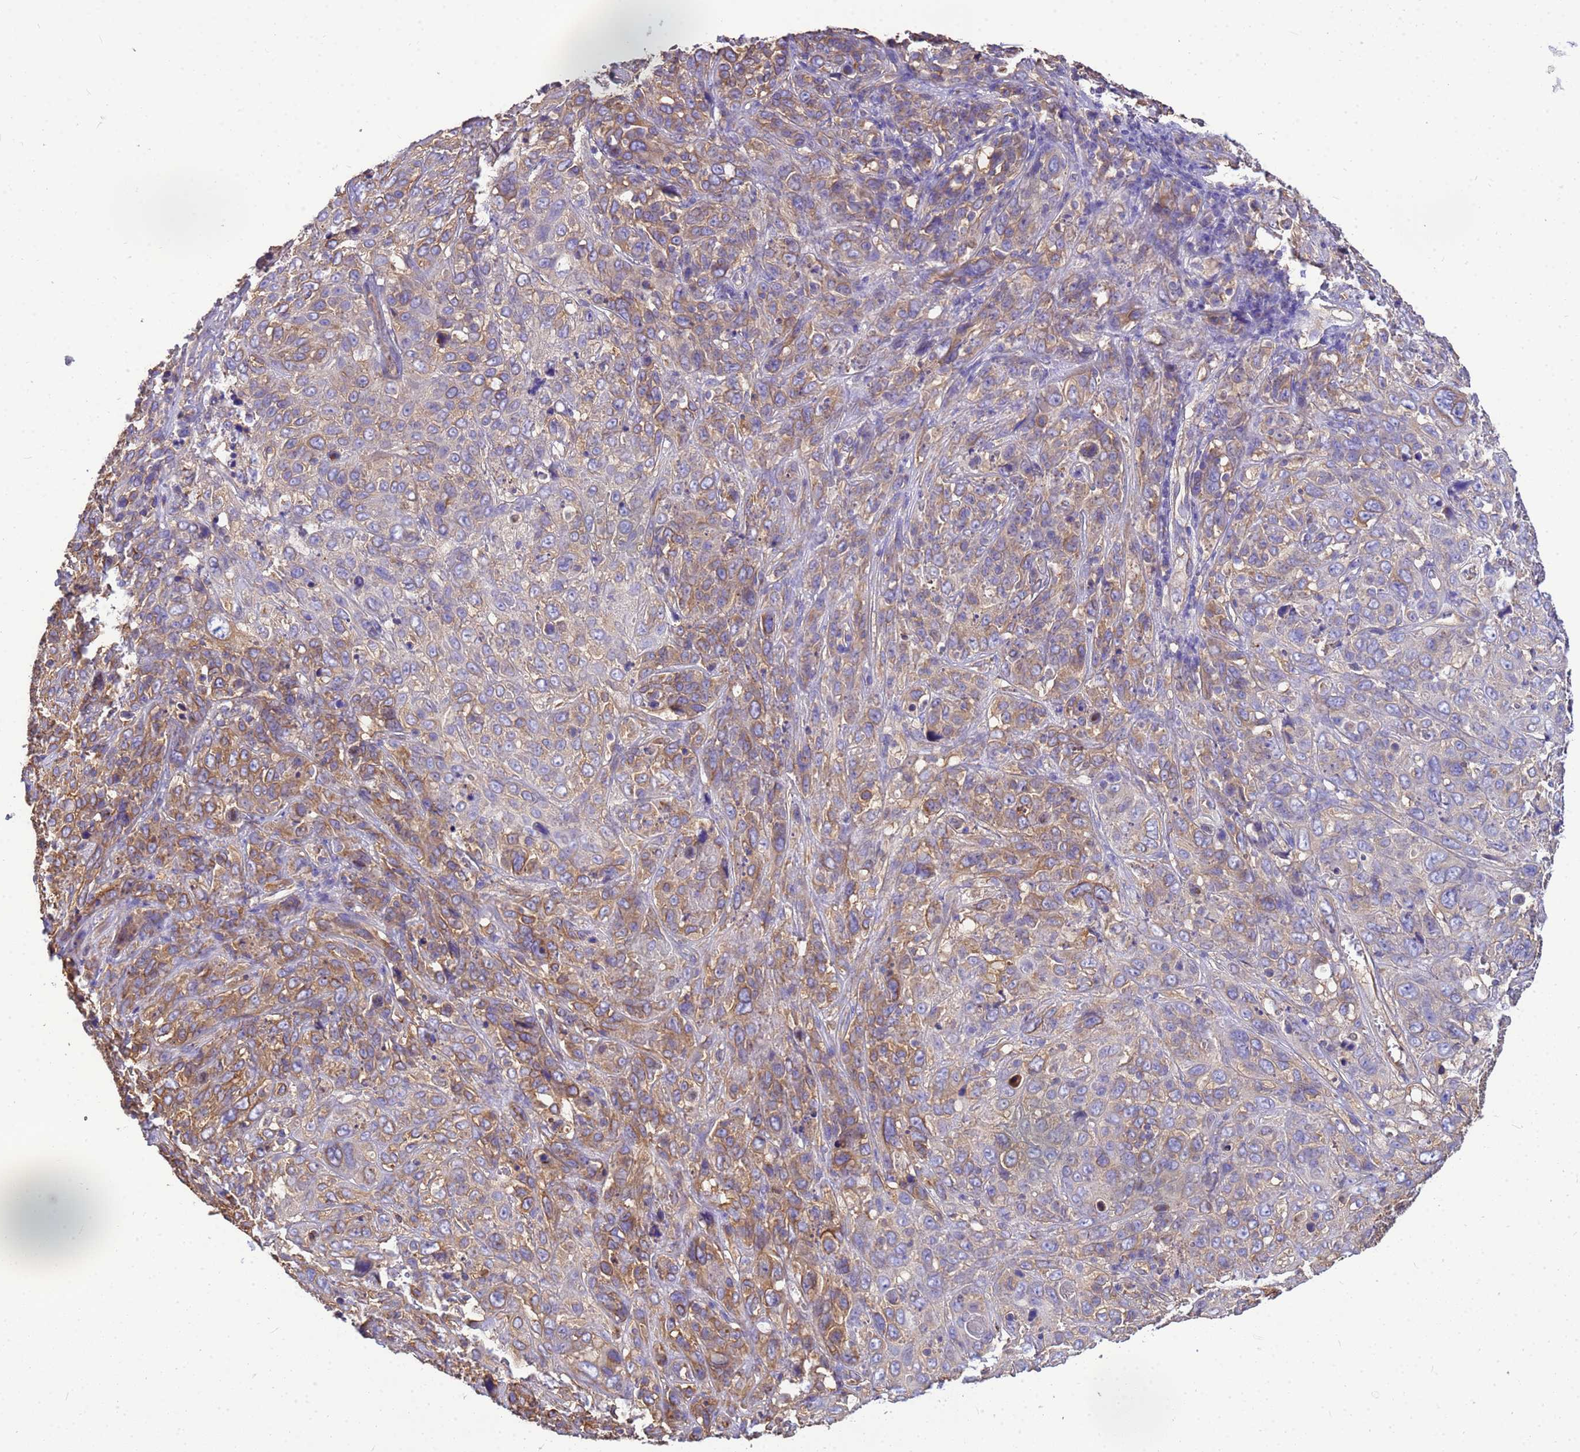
{"staining": {"intensity": "moderate", "quantity": "25%-75%", "location": "cytoplasmic/membranous"}, "tissue": "cervical cancer", "cell_type": "Tumor cells", "image_type": "cancer", "snomed": [{"axis": "morphology", "description": "Squamous cell carcinoma, NOS"}, {"axis": "topography", "description": "Cervix"}], "caption": "The histopathology image exhibits immunohistochemical staining of cervical cancer (squamous cell carcinoma). There is moderate cytoplasmic/membranous positivity is appreciated in approximately 25%-75% of tumor cells.", "gene": "TUBB1", "patient": {"sex": "female", "age": 46}}